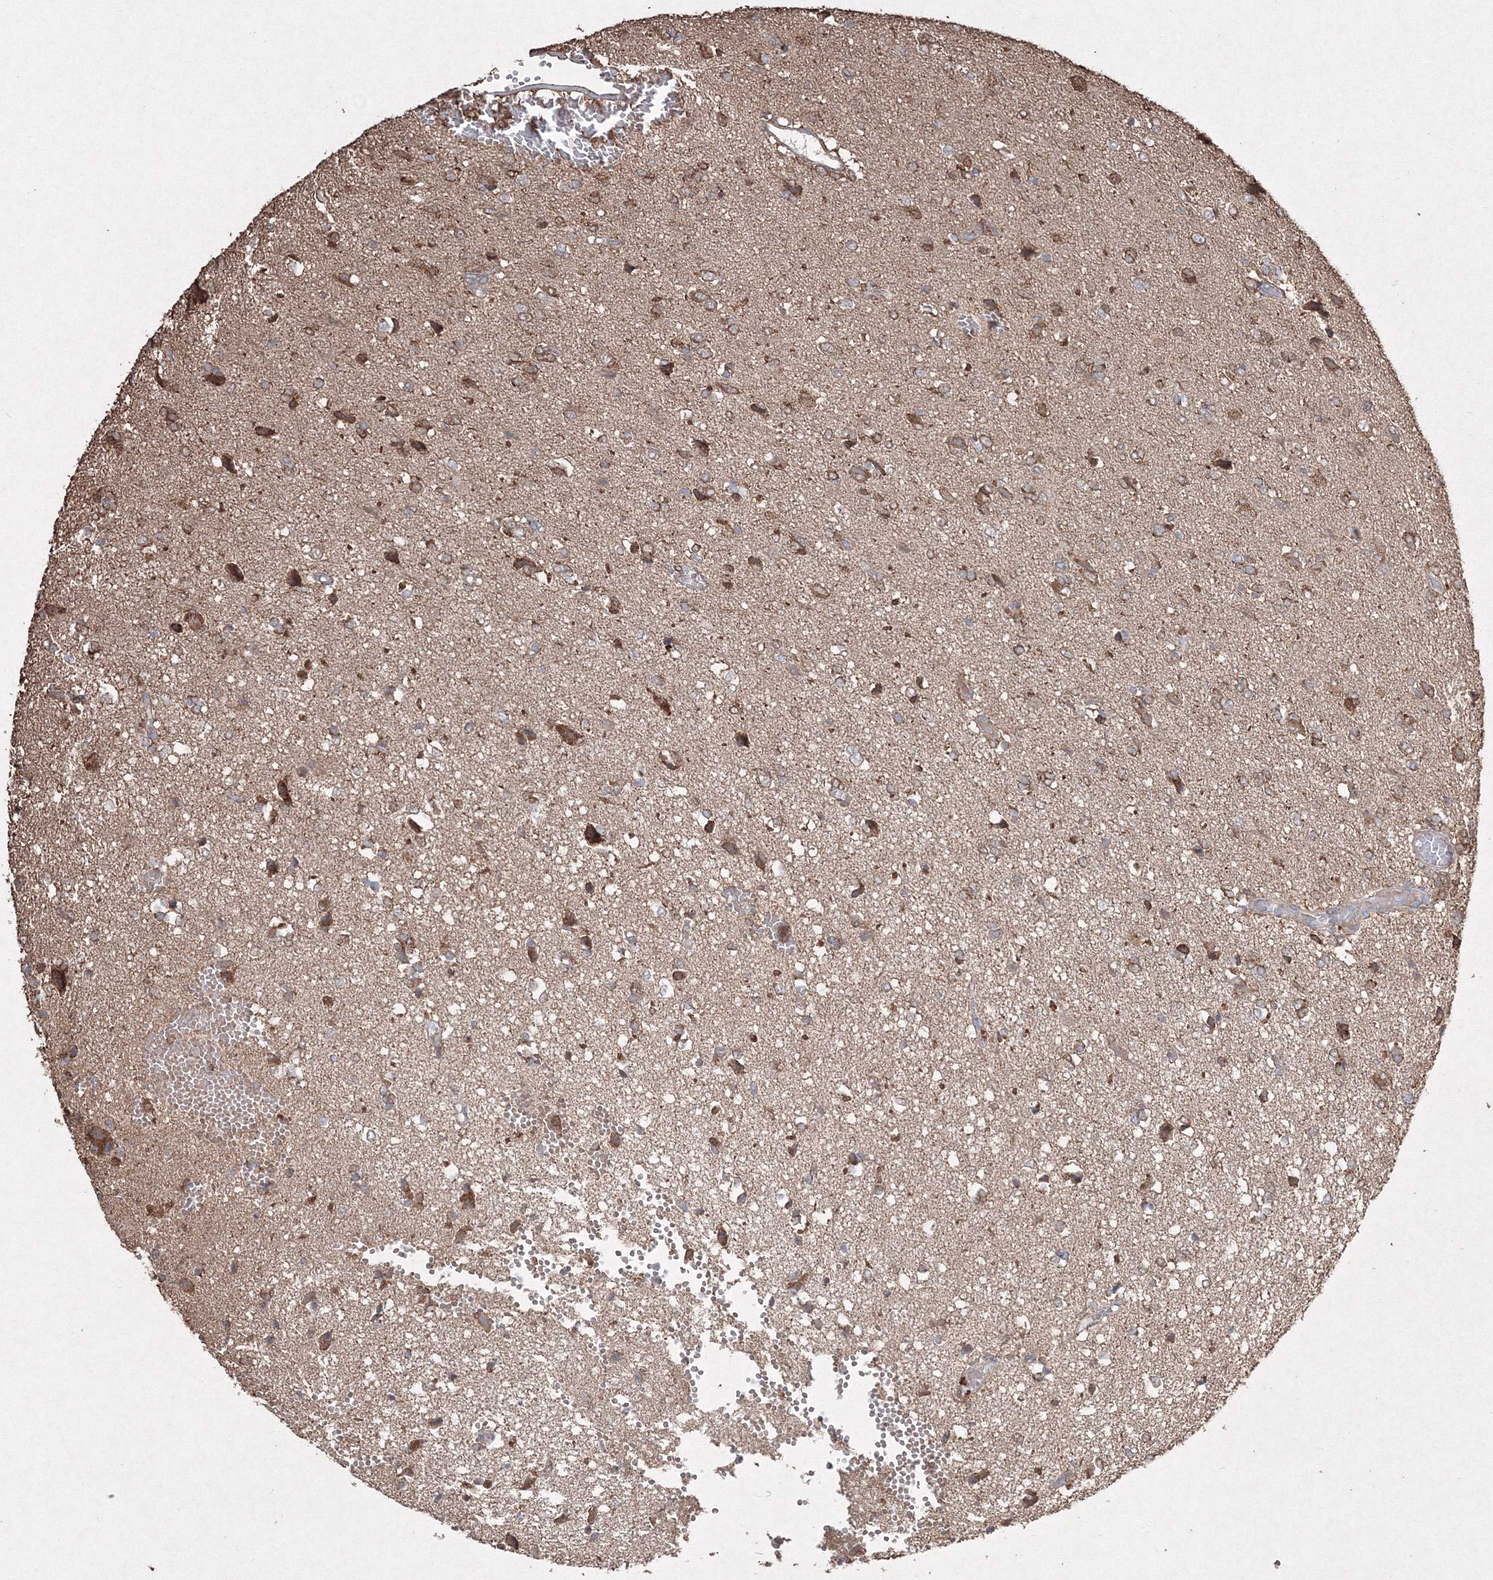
{"staining": {"intensity": "moderate", "quantity": ">75%", "location": "cytoplasmic/membranous"}, "tissue": "glioma", "cell_type": "Tumor cells", "image_type": "cancer", "snomed": [{"axis": "morphology", "description": "Glioma, malignant, High grade"}, {"axis": "topography", "description": "Brain"}], "caption": "Glioma tissue exhibits moderate cytoplasmic/membranous staining in approximately >75% of tumor cells The staining is performed using DAB brown chromogen to label protein expression. The nuclei are counter-stained blue using hematoxylin.", "gene": "GRSF1", "patient": {"sex": "female", "age": 59}}